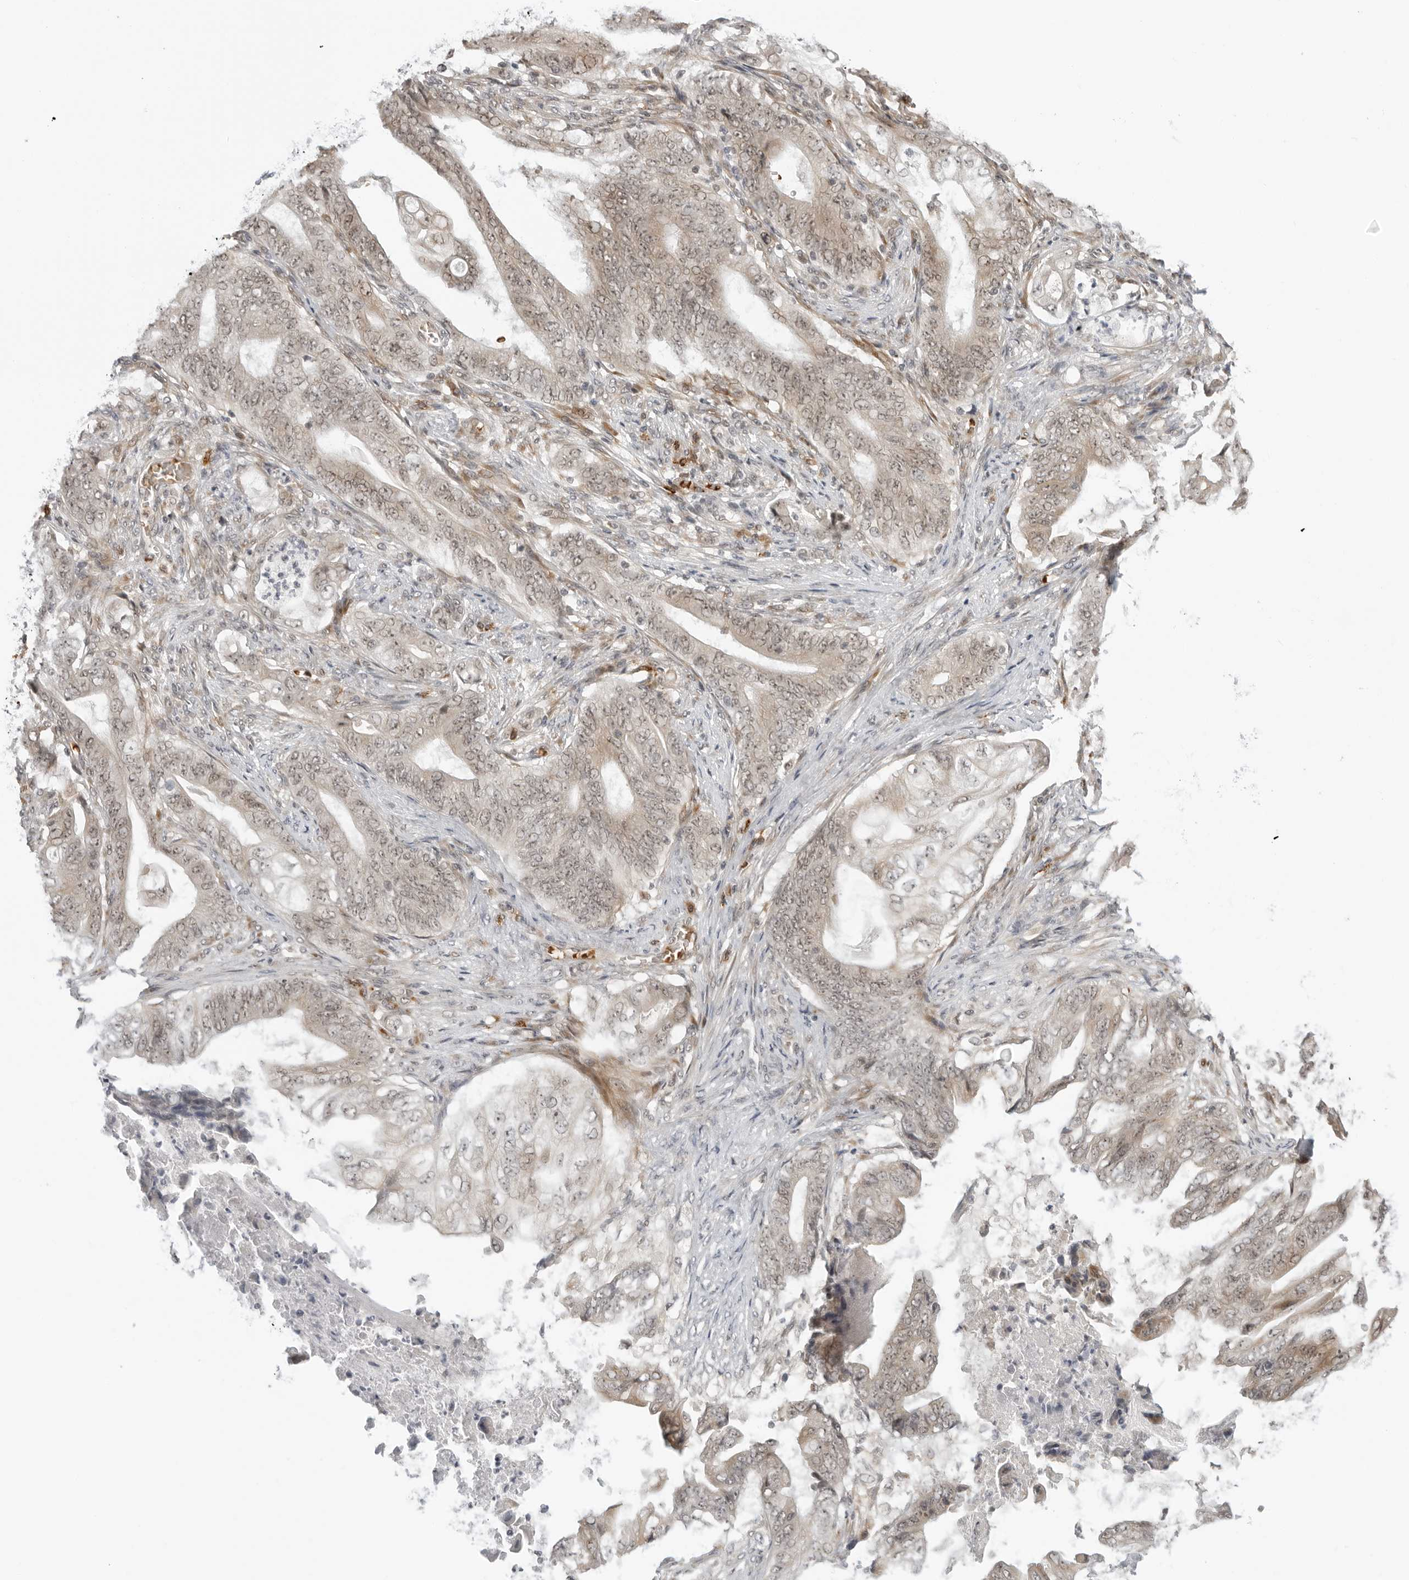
{"staining": {"intensity": "weak", "quantity": "25%-75%", "location": "nuclear"}, "tissue": "stomach cancer", "cell_type": "Tumor cells", "image_type": "cancer", "snomed": [{"axis": "morphology", "description": "Adenocarcinoma, NOS"}, {"axis": "topography", "description": "Stomach"}], "caption": "An image of stomach cancer (adenocarcinoma) stained for a protein reveals weak nuclear brown staining in tumor cells.", "gene": "SUGCT", "patient": {"sex": "female", "age": 73}}